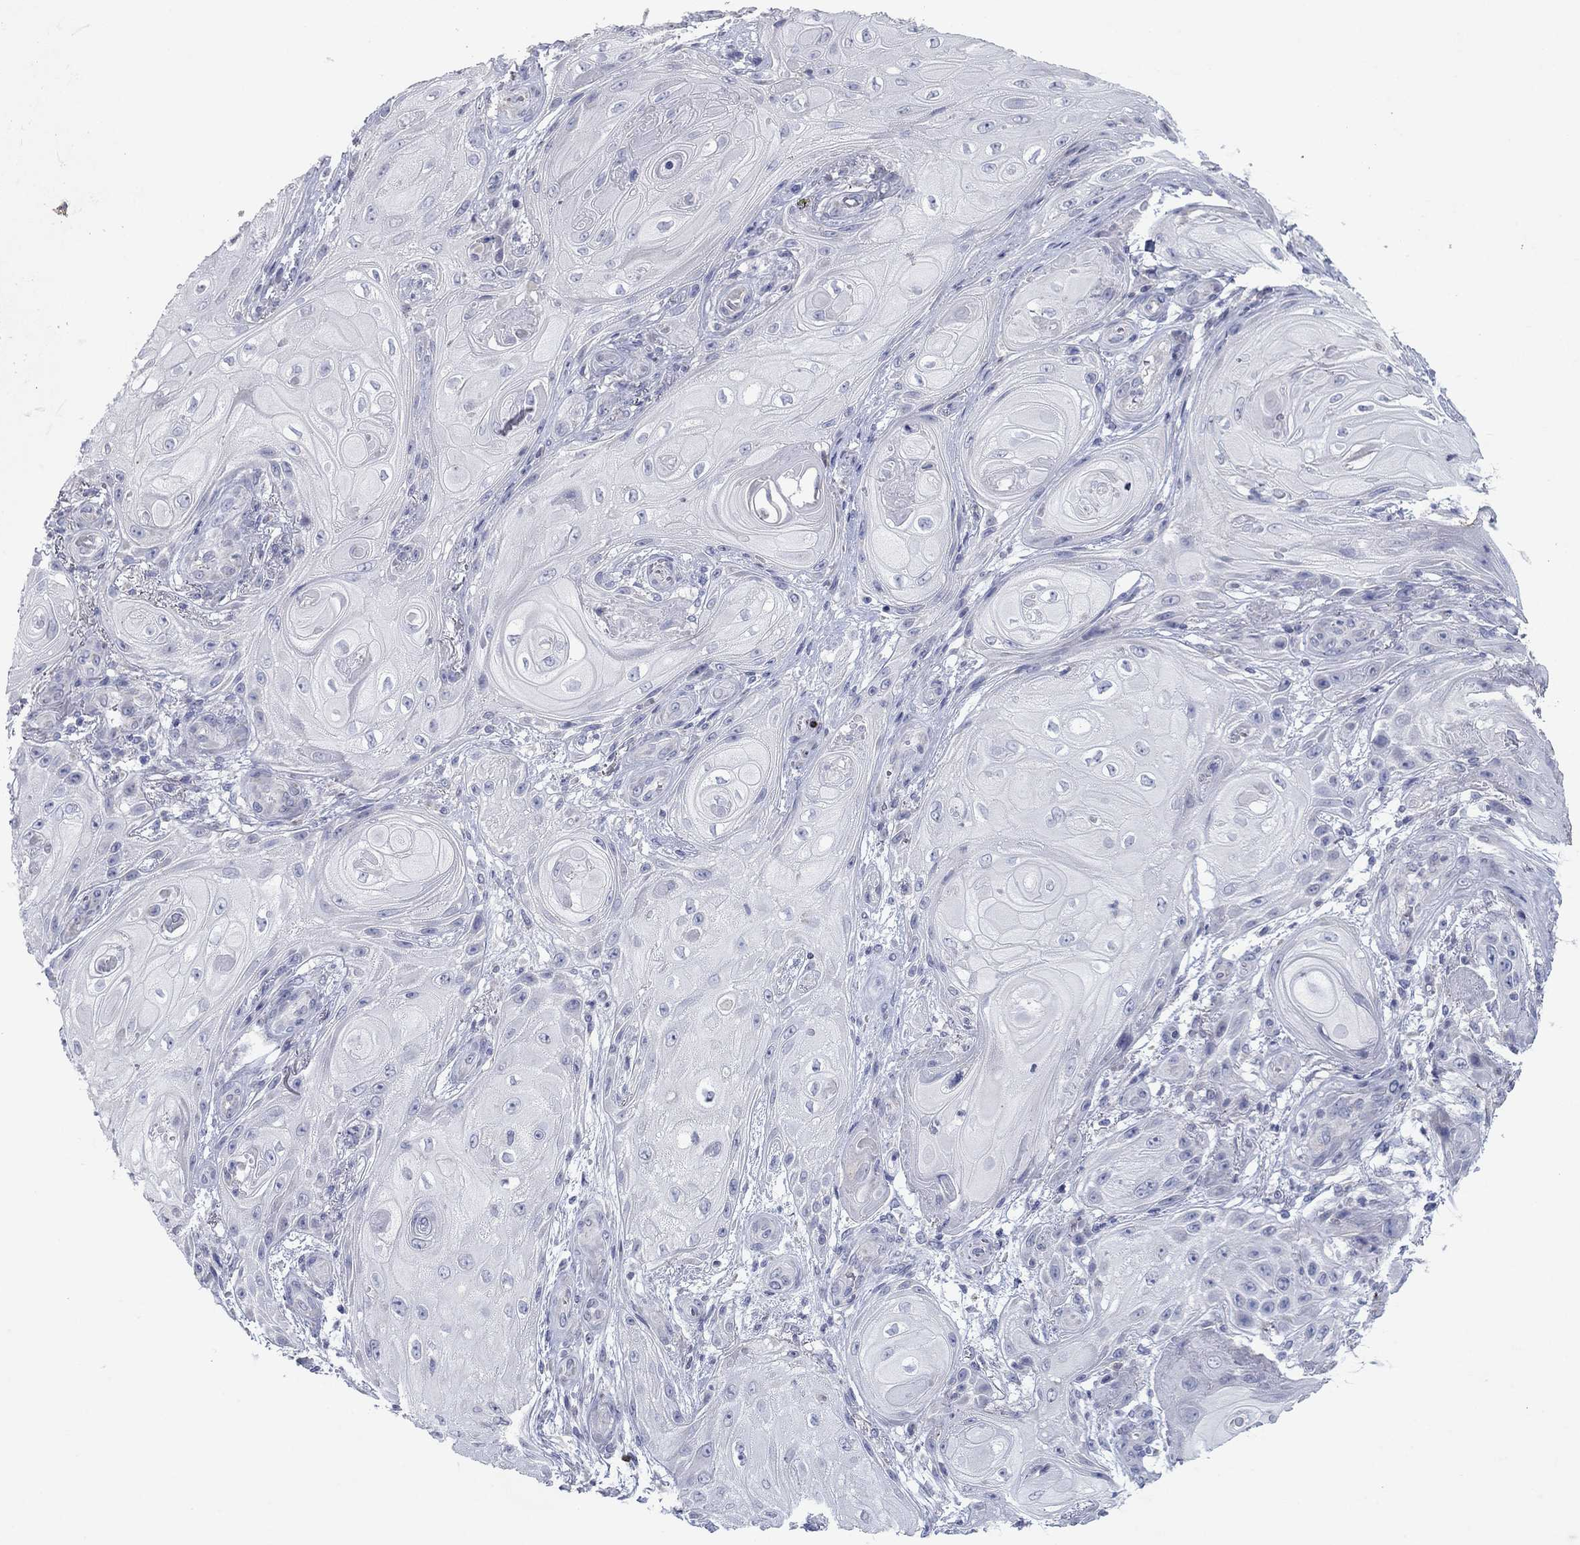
{"staining": {"intensity": "negative", "quantity": "none", "location": "none"}, "tissue": "skin cancer", "cell_type": "Tumor cells", "image_type": "cancer", "snomed": [{"axis": "morphology", "description": "Squamous cell carcinoma, NOS"}, {"axis": "topography", "description": "Skin"}], "caption": "Immunohistochemistry (IHC) histopathology image of skin cancer (squamous cell carcinoma) stained for a protein (brown), which exhibits no staining in tumor cells. (Stains: DAB immunohistochemistry with hematoxylin counter stain, Microscopy: brightfield microscopy at high magnification).", "gene": "PTGDS", "patient": {"sex": "male", "age": 62}}